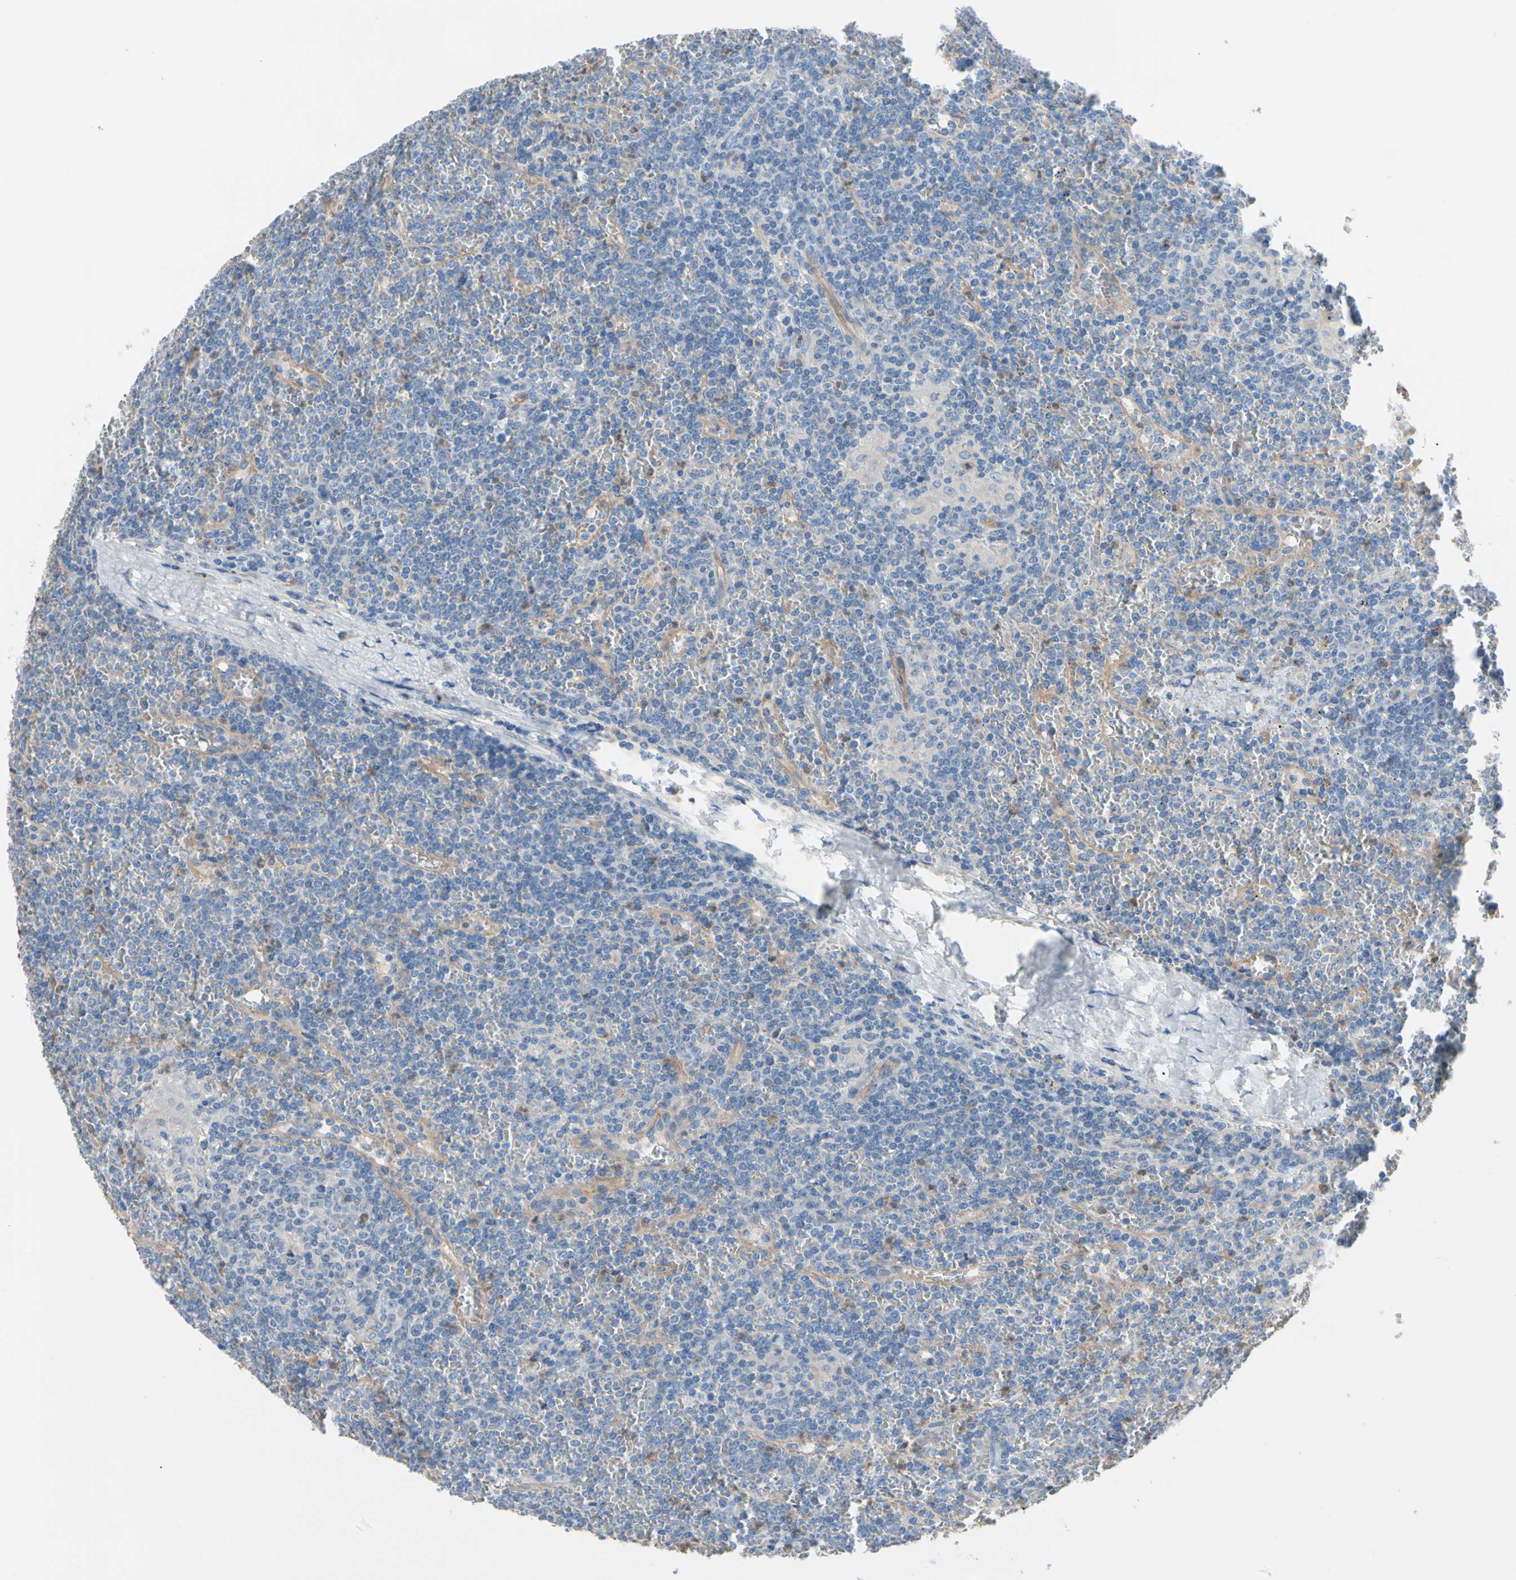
{"staining": {"intensity": "weak", "quantity": "<25%", "location": "cytoplasmic/membranous,nuclear"}, "tissue": "lymphoma", "cell_type": "Tumor cells", "image_type": "cancer", "snomed": [{"axis": "morphology", "description": "Malignant lymphoma, non-Hodgkin's type, Low grade"}, {"axis": "topography", "description": "Spleen"}], "caption": "Human lymphoma stained for a protein using immunohistochemistry (IHC) displays no staining in tumor cells.", "gene": "BBOX1", "patient": {"sex": "female", "age": 19}}